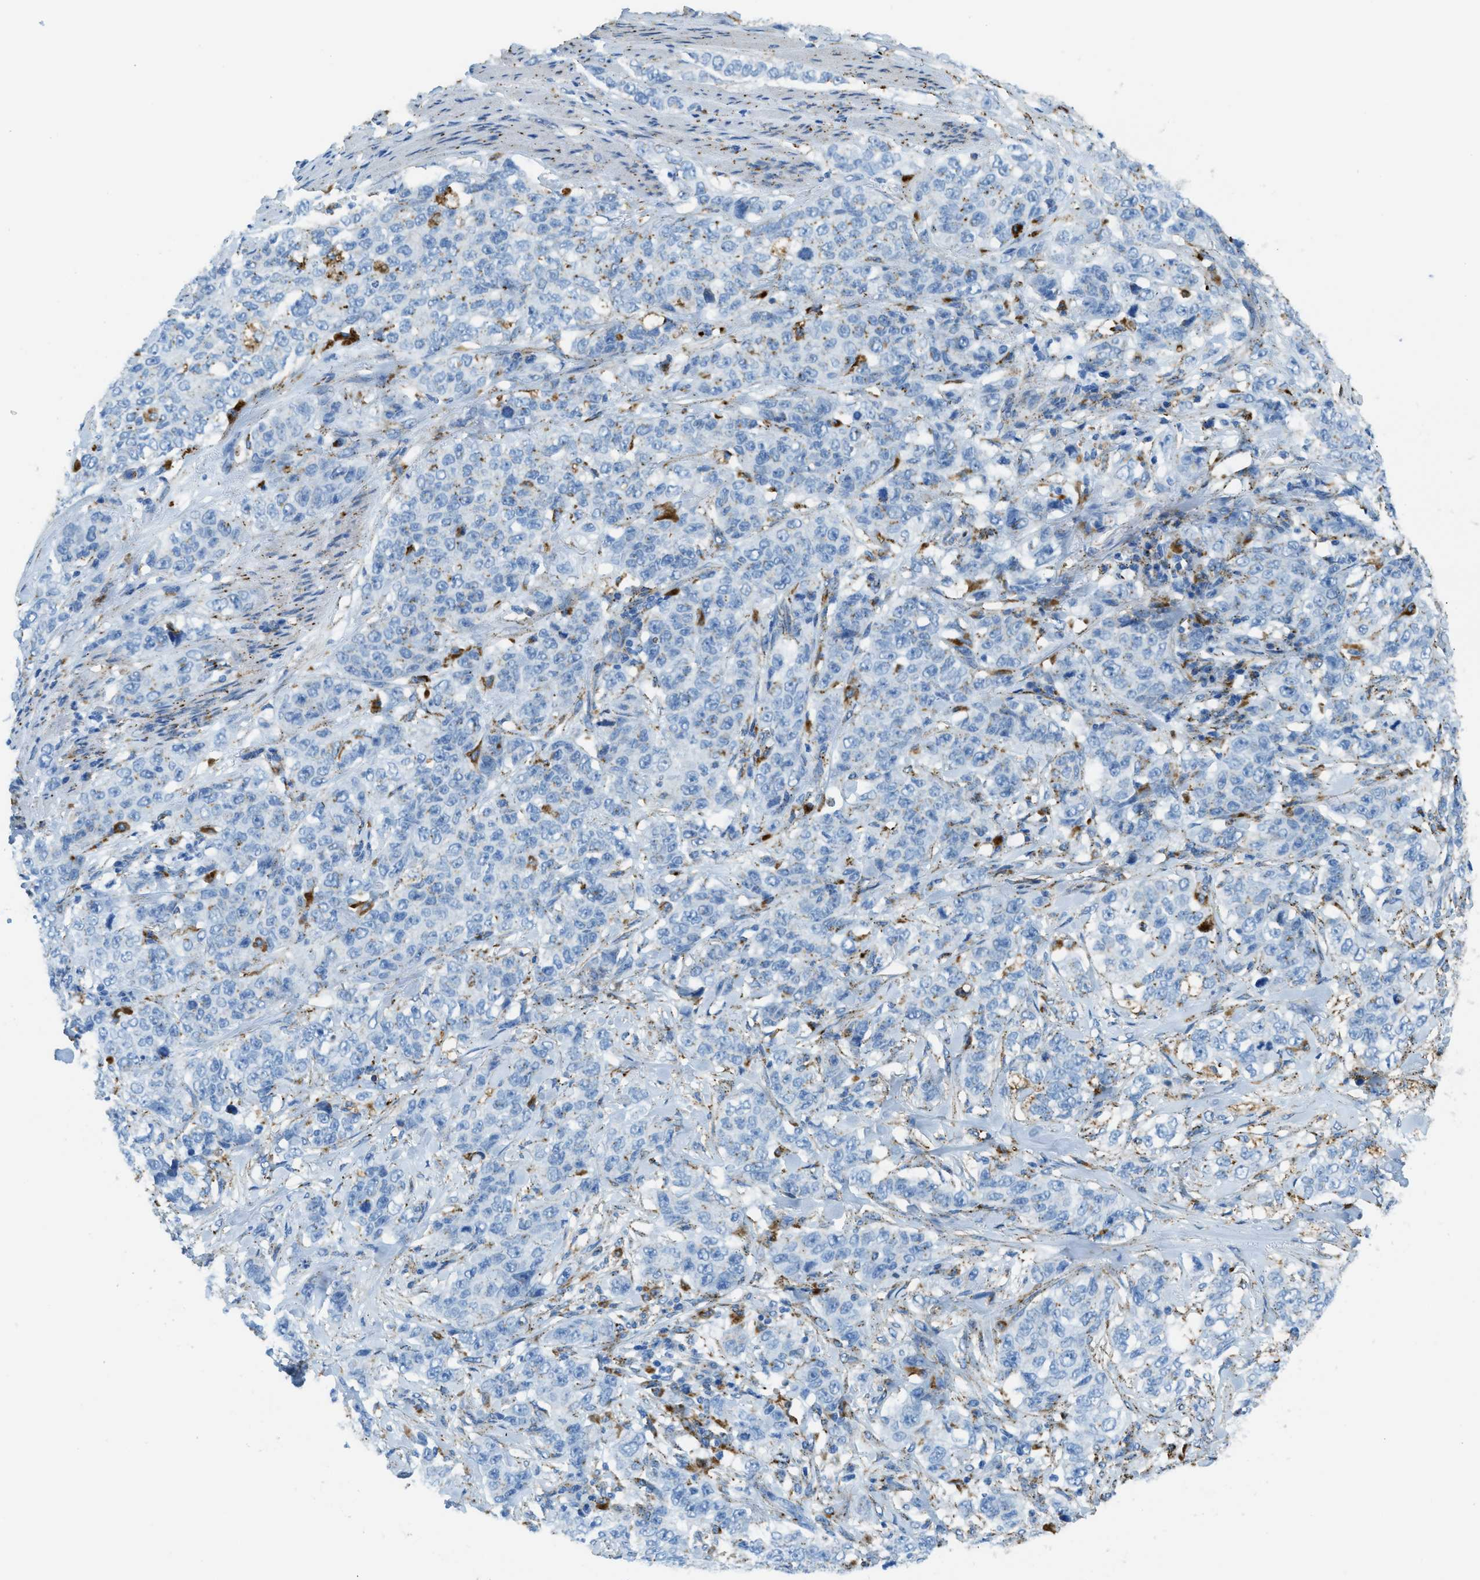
{"staining": {"intensity": "negative", "quantity": "none", "location": "none"}, "tissue": "stomach cancer", "cell_type": "Tumor cells", "image_type": "cancer", "snomed": [{"axis": "morphology", "description": "Adenocarcinoma, NOS"}, {"axis": "topography", "description": "Stomach"}], "caption": "Micrograph shows no protein positivity in tumor cells of adenocarcinoma (stomach) tissue.", "gene": "SCARB2", "patient": {"sex": "male", "age": 48}}